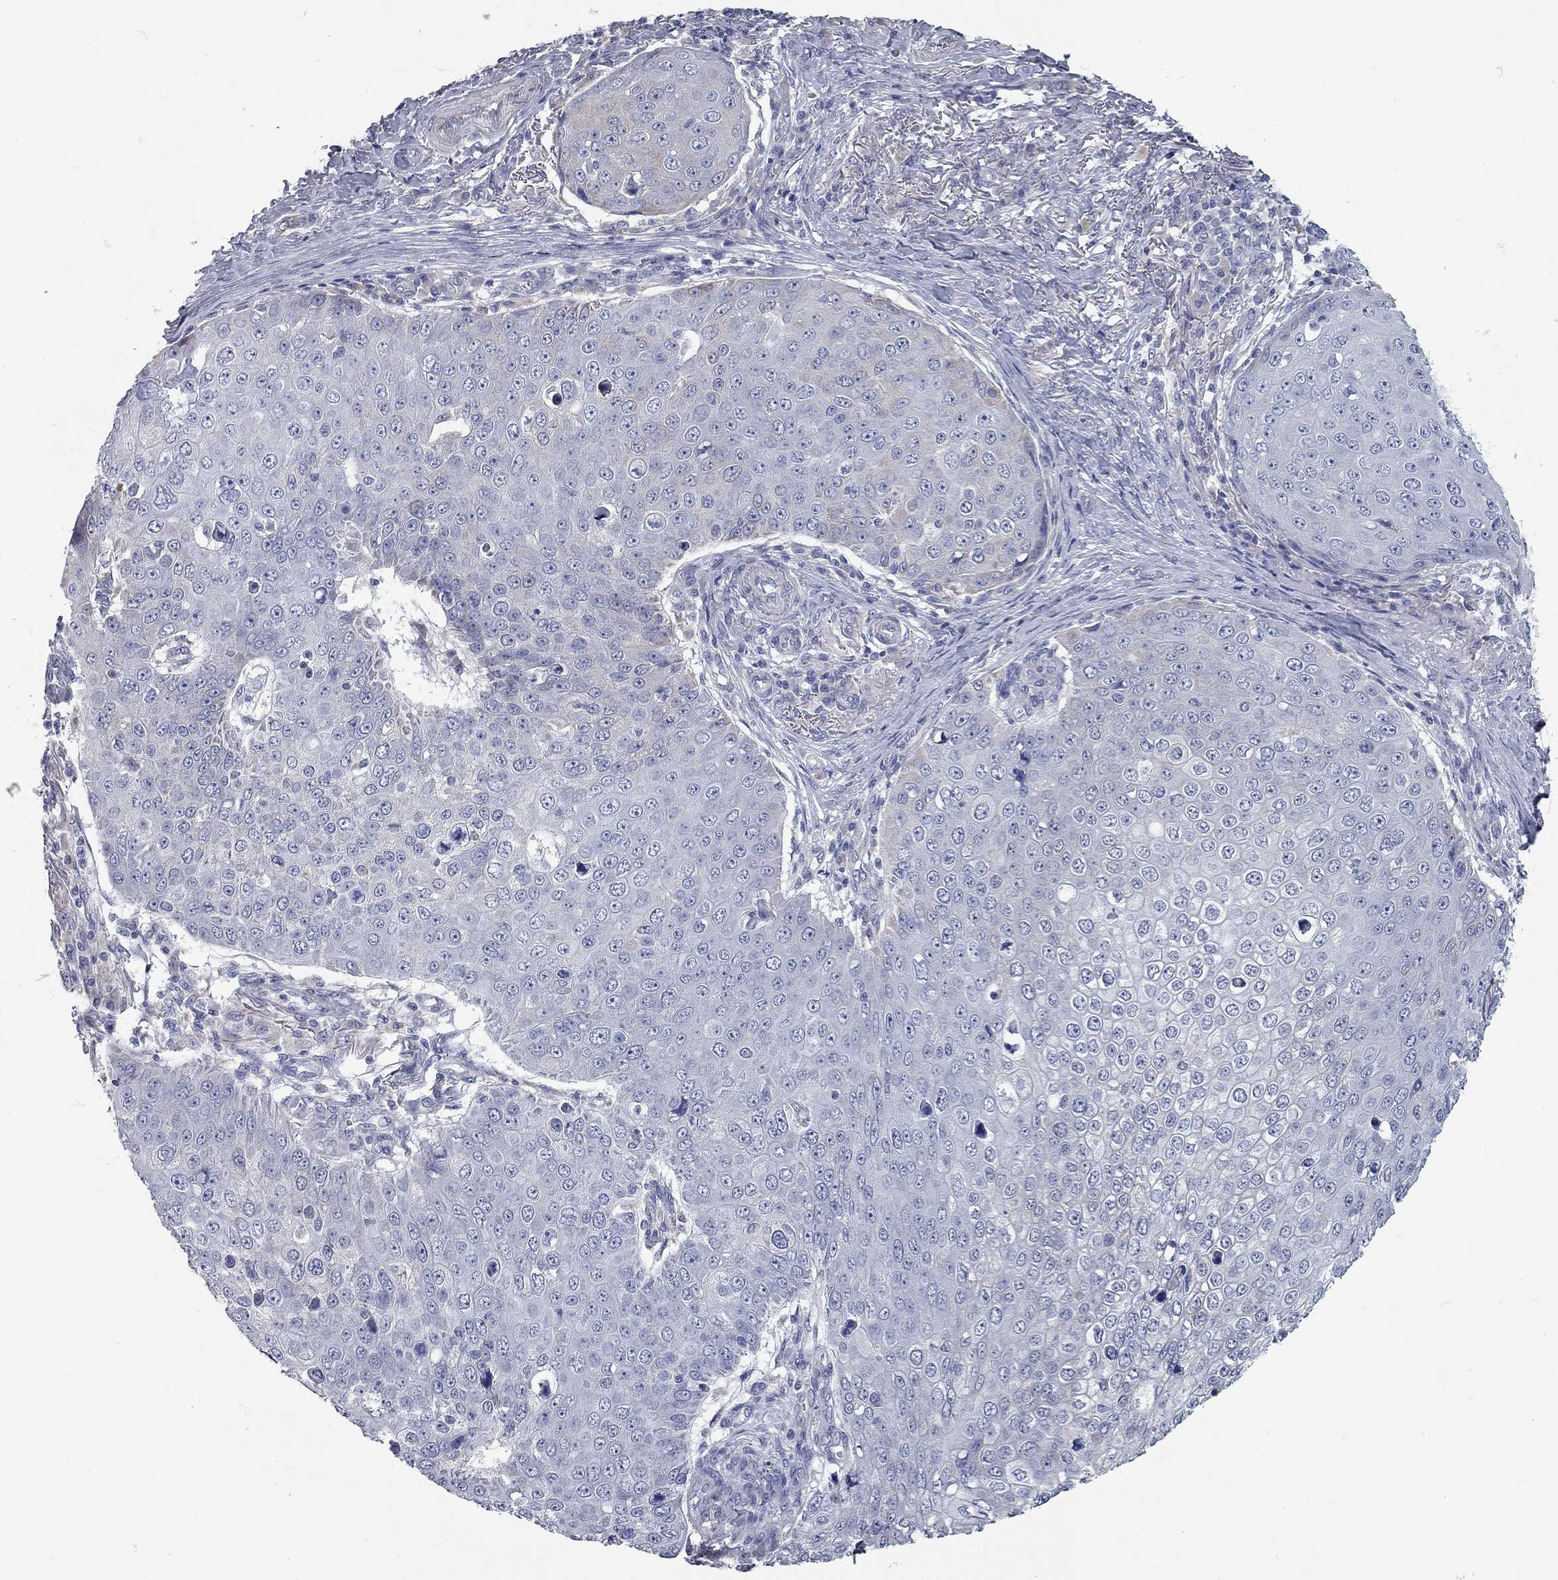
{"staining": {"intensity": "negative", "quantity": "none", "location": "none"}, "tissue": "skin cancer", "cell_type": "Tumor cells", "image_type": "cancer", "snomed": [{"axis": "morphology", "description": "Squamous cell carcinoma, NOS"}, {"axis": "topography", "description": "Skin"}], "caption": "IHC of human squamous cell carcinoma (skin) shows no expression in tumor cells.", "gene": "XAGE2", "patient": {"sex": "male", "age": 71}}